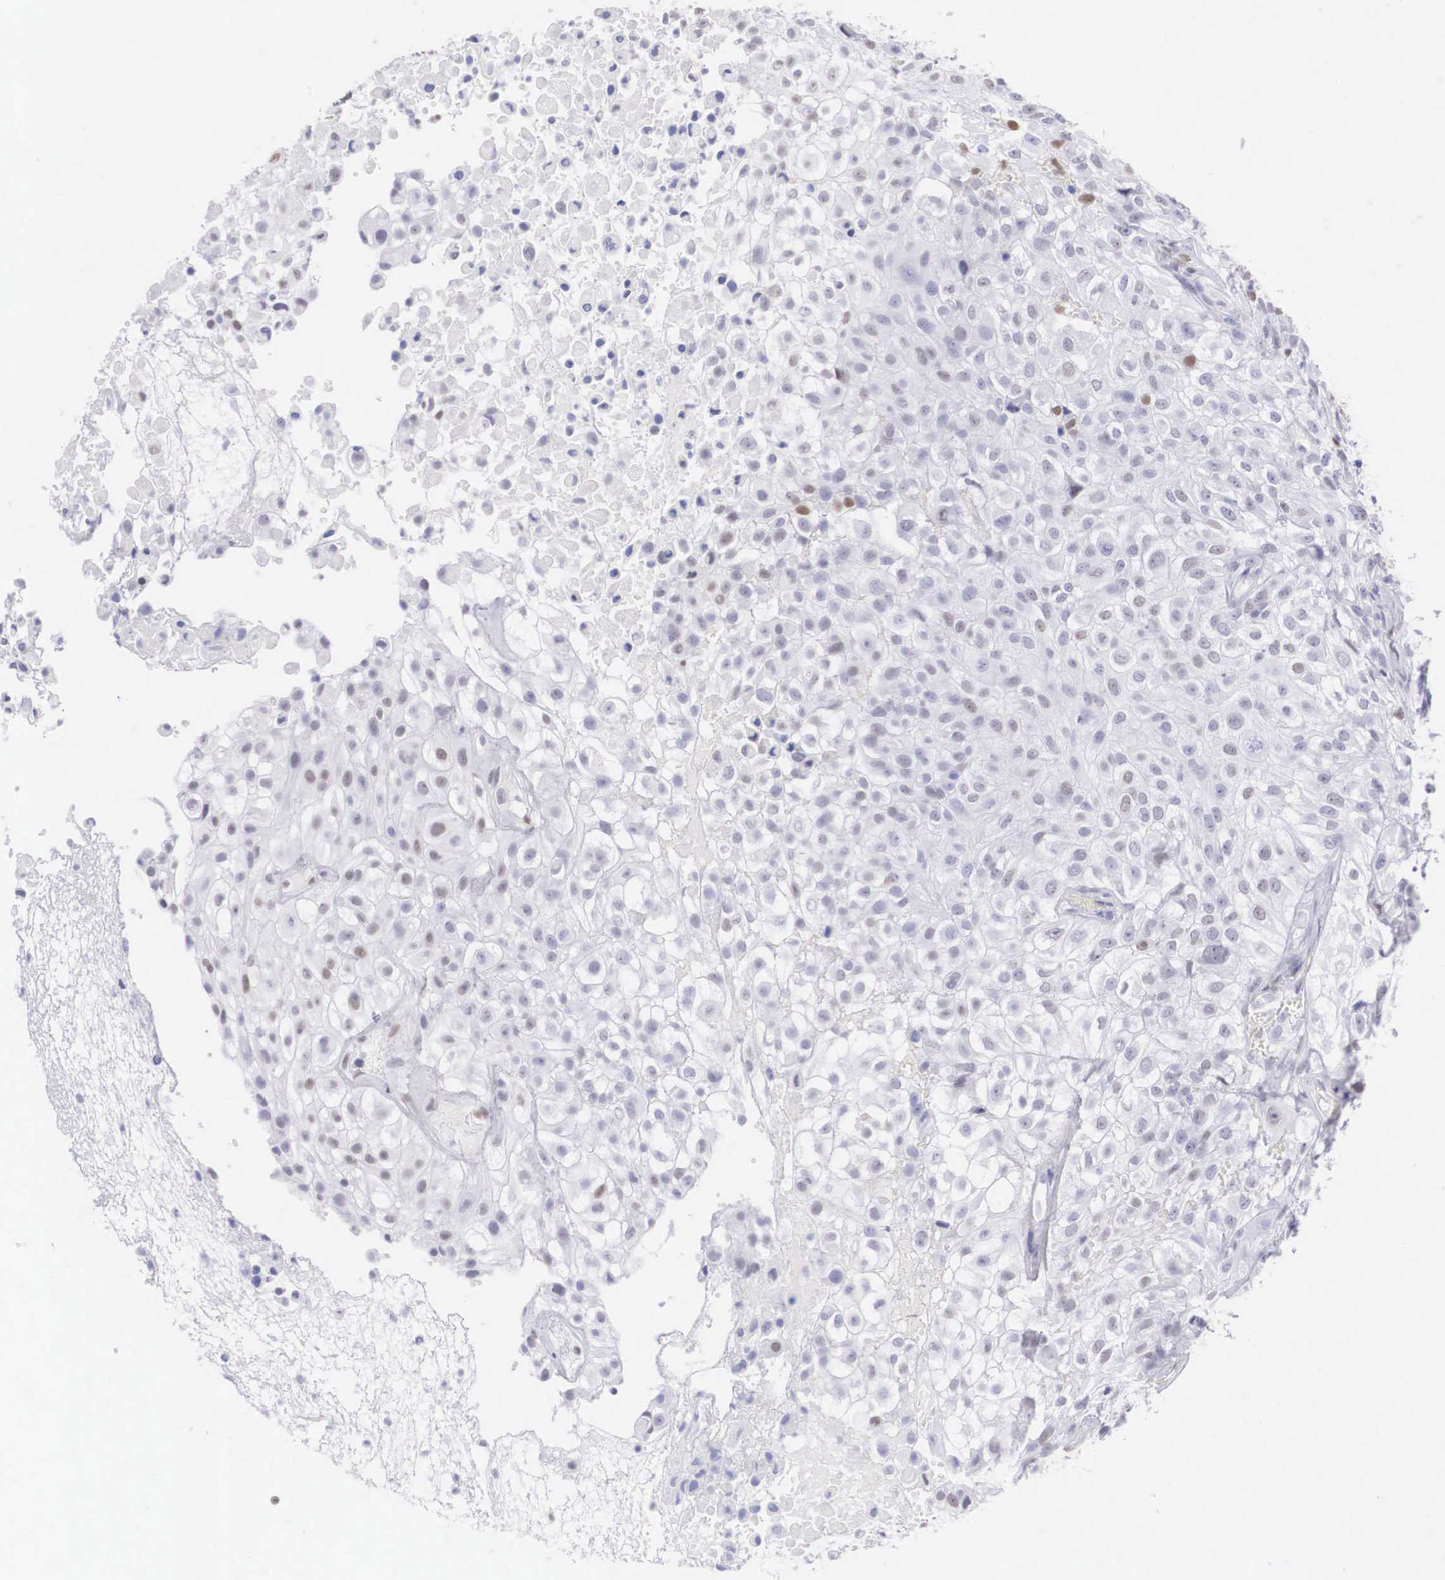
{"staining": {"intensity": "weak", "quantity": "<25%", "location": "nuclear"}, "tissue": "urothelial cancer", "cell_type": "Tumor cells", "image_type": "cancer", "snomed": [{"axis": "morphology", "description": "Urothelial carcinoma, High grade"}, {"axis": "topography", "description": "Urinary bladder"}], "caption": "Immunohistochemical staining of urothelial cancer reveals no significant expression in tumor cells.", "gene": "HMGN5", "patient": {"sex": "male", "age": 56}}